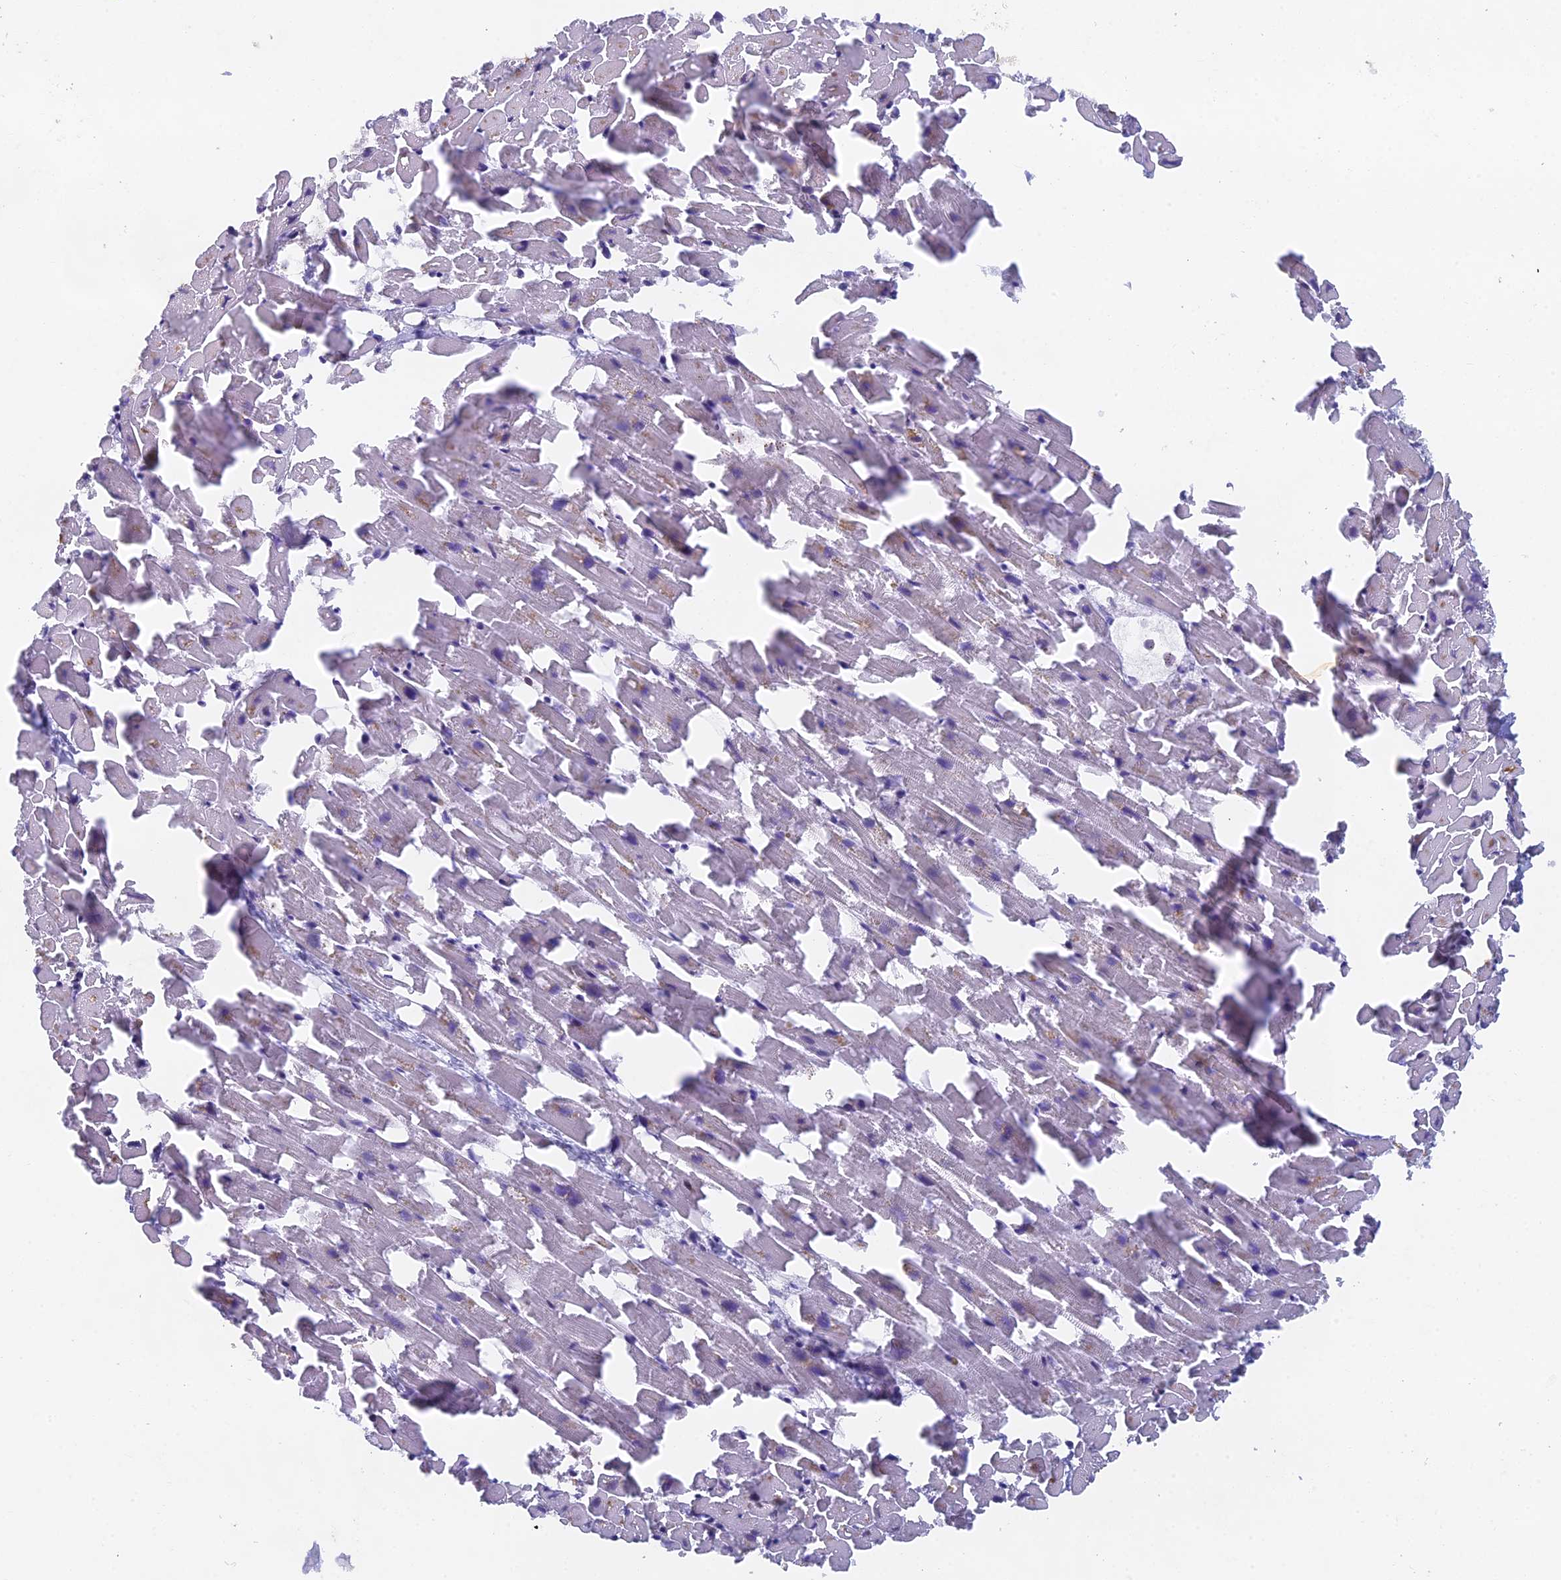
{"staining": {"intensity": "negative", "quantity": "none", "location": "none"}, "tissue": "heart muscle", "cell_type": "Cardiomyocytes", "image_type": "normal", "snomed": [{"axis": "morphology", "description": "Normal tissue, NOS"}, {"axis": "topography", "description": "Heart"}], "caption": "IHC histopathology image of unremarkable human heart muscle stained for a protein (brown), which shows no positivity in cardiomyocytes. (Brightfield microscopy of DAB (3,3'-diaminobenzidine) immunohistochemistry at high magnification).", "gene": "ABI3BP", "patient": {"sex": "female", "age": 64}}